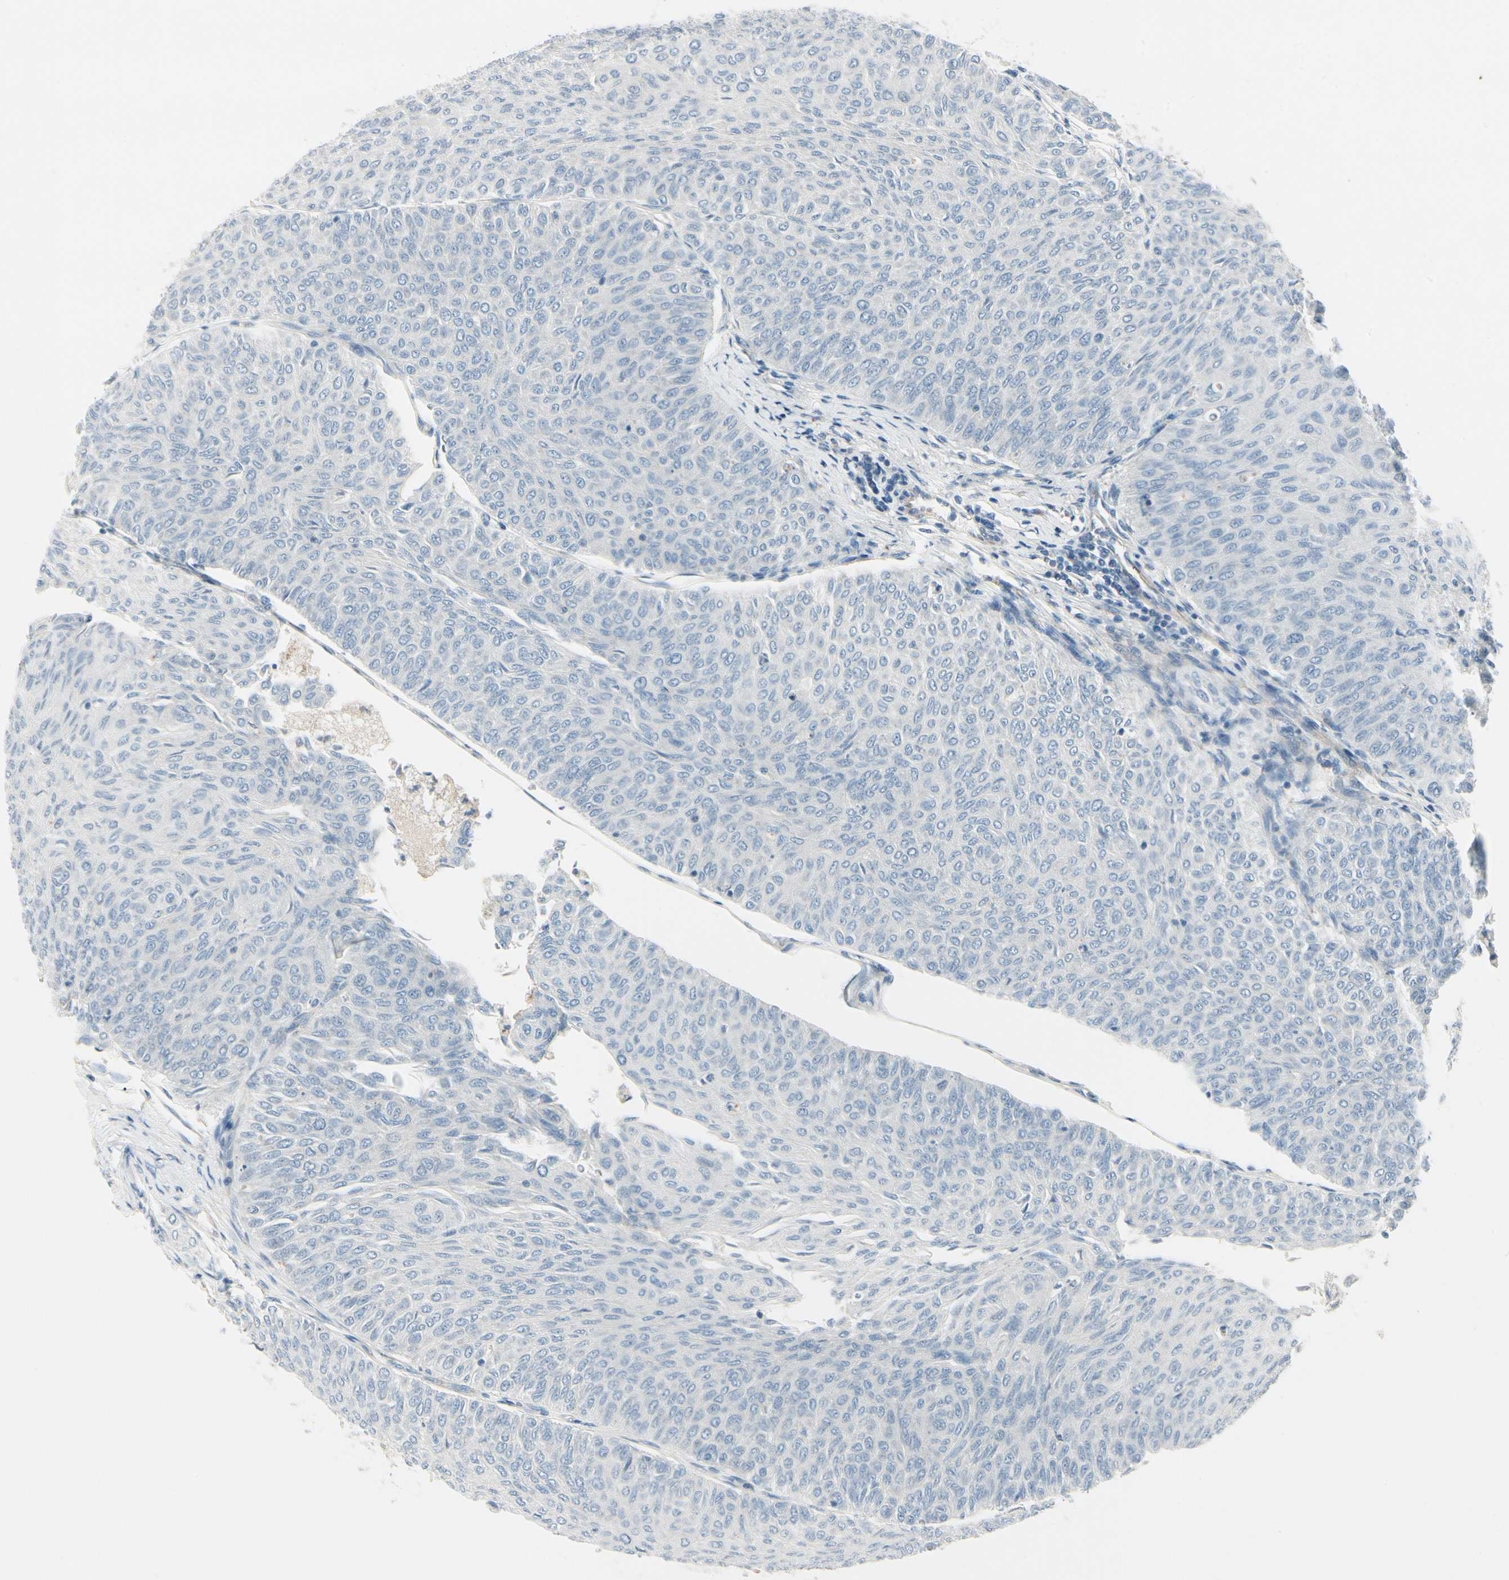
{"staining": {"intensity": "negative", "quantity": "none", "location": "none"}, "tissue": "urothelial cancer", "cell_type": "Tumor cells", "image_type": "cancer", "snomed": [{"axis": "morphology", "description": "Urothelial carcinoma, Low grade"}, {"axis": "topography", "description": "Urinary bladder"}], "caption": "This is an immunohistochemistry (IHC) image of human urothelial cancer. There is no expression in tumor cells.", "gene": "ABCA3", "patient": {"sex": "male", "age": 78}}